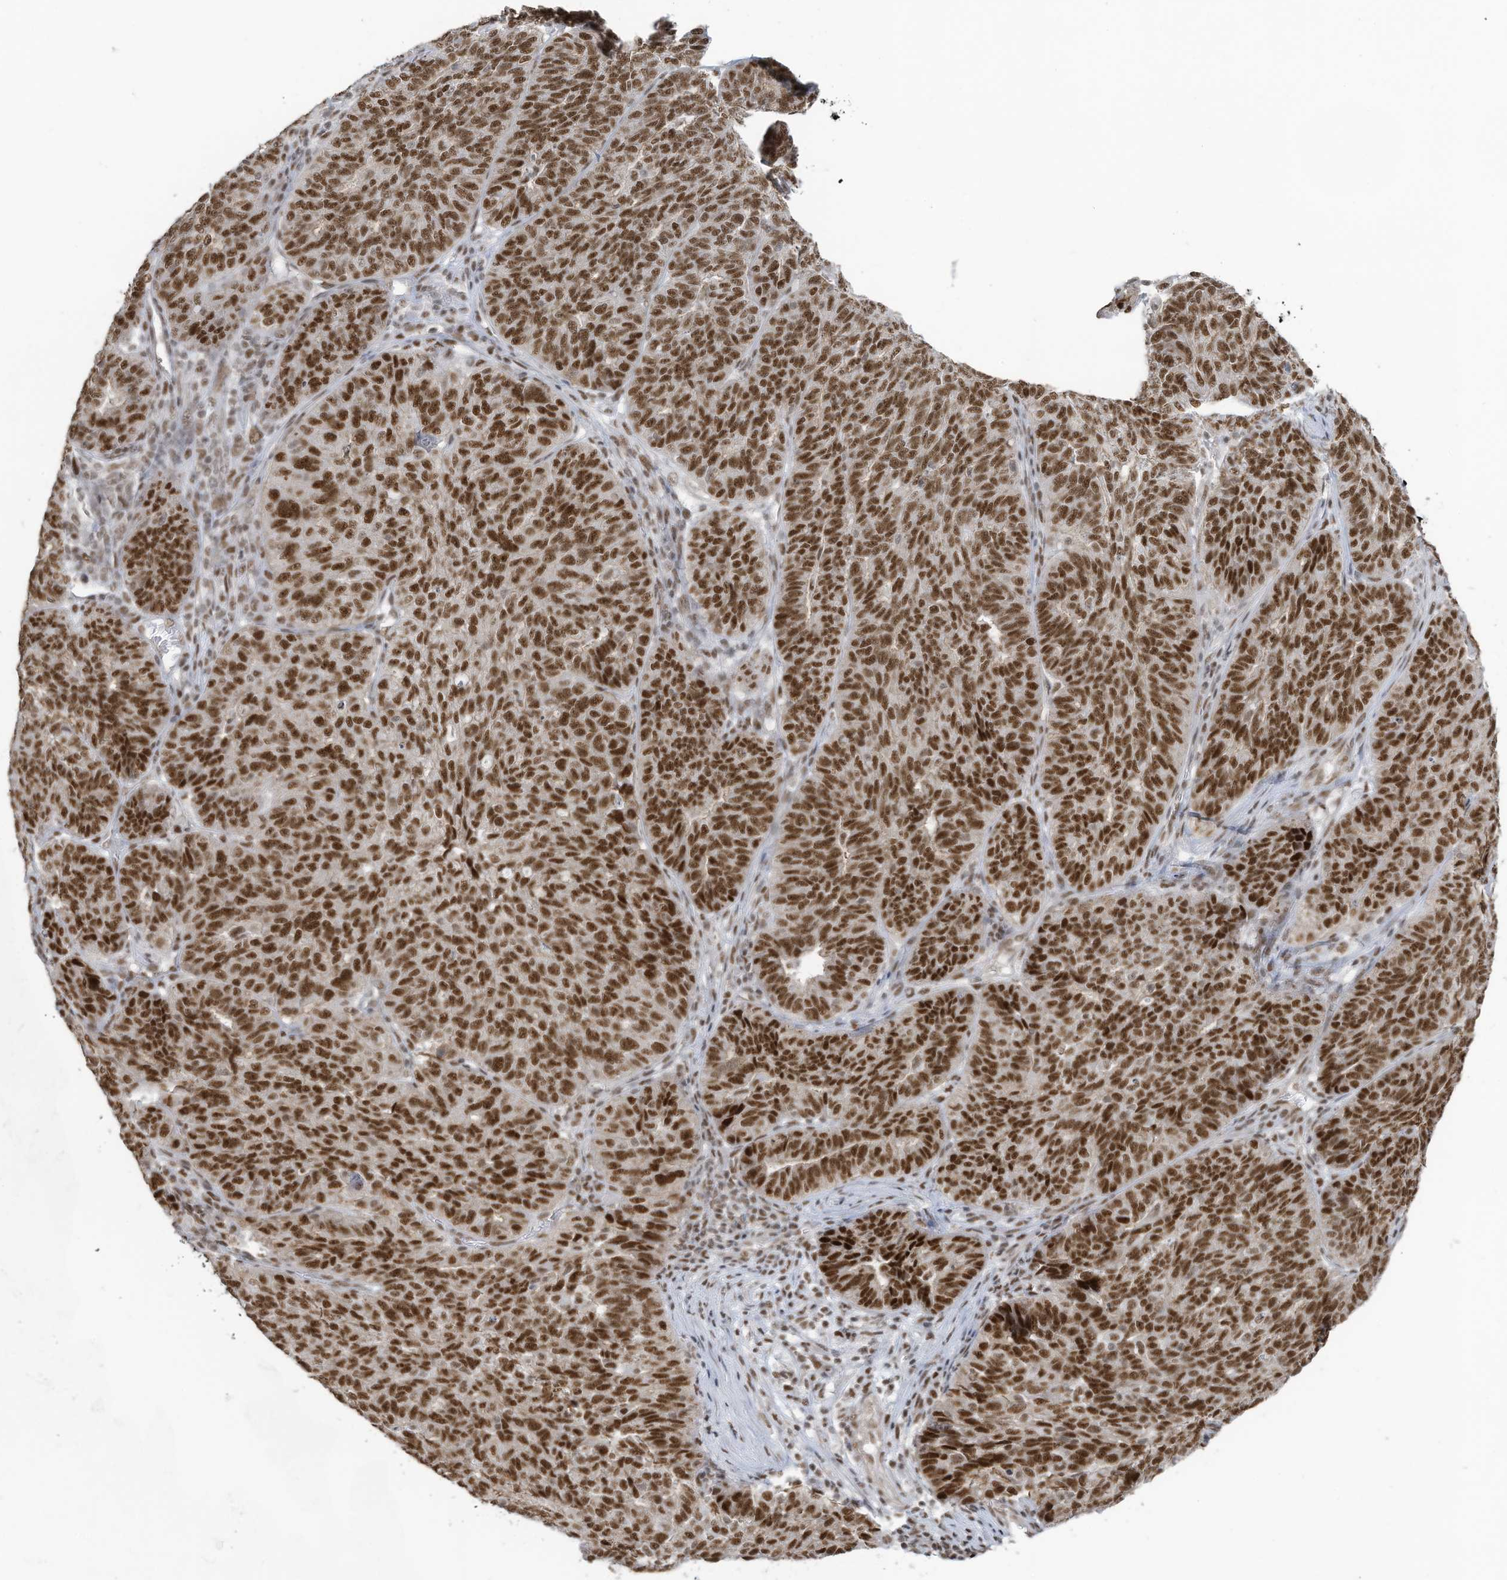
{"staining": {"intensity": "strong", "quantity": ">75%", "location": "nuclear"}, "tissue": "ovarian cancer", "cell_type": "Tumor cells", "image_type": "cancer", "snomed": [{"axis": "morphology", "description": "Cystadenocarcinoma, serous, NOS"}, {"axis": "topography", "description": "Ovary"}], "caption": "A high-resolution image shows IHC staining of ovarian cancer, which reveals strong nuclear positivity in approximately >75% of tumor cells.", "gene": "DBR1", "patient": {"sex": "female", "age": 59}}